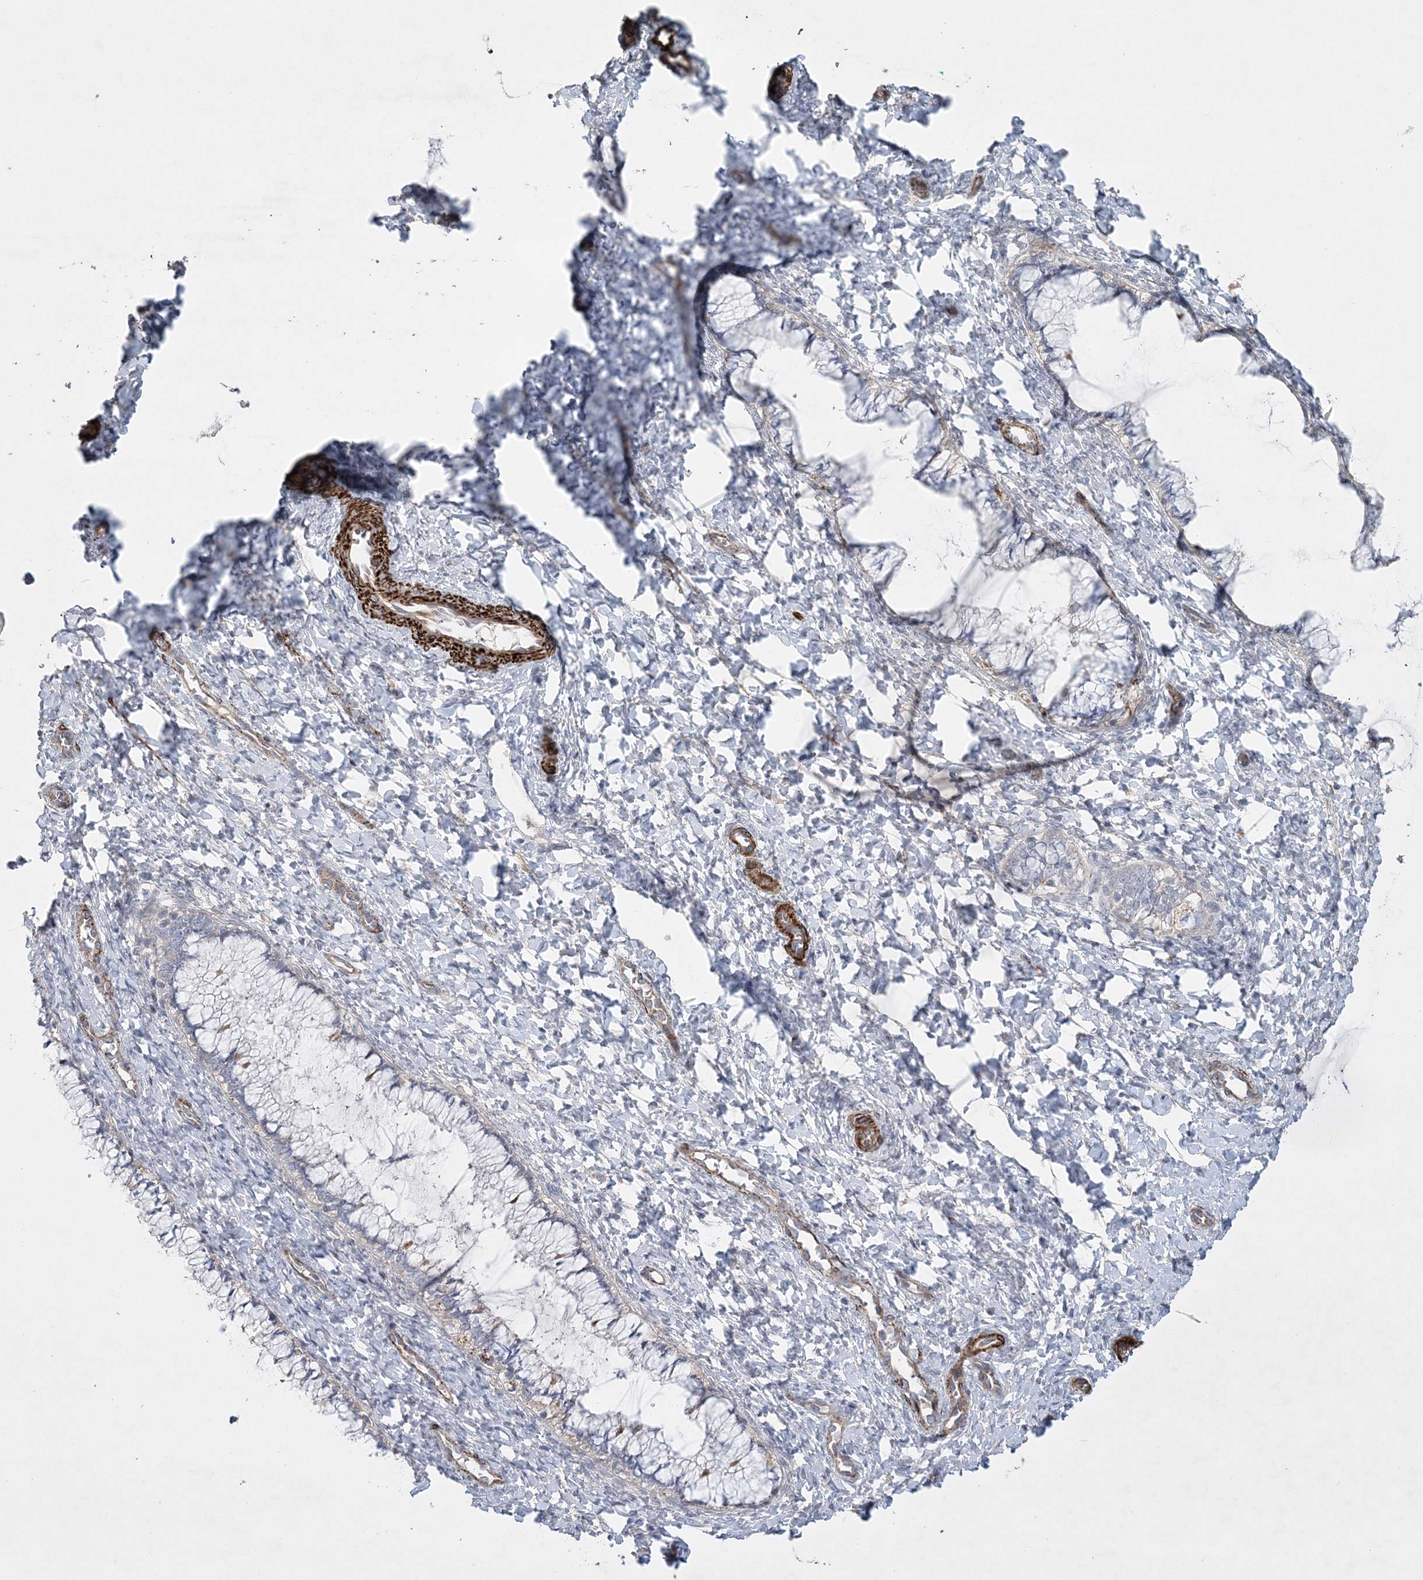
{"staining": {"intensity": "negative", "quantity": "none", "location": "none"}, "tissue": "cervix", "cell_type": "Glandular cells", "image_type": "normal", "snomed": [{"axis": "morphology", "description": "Normal tissue, NOS"}, {"axis": "morphology", "description": "Adenocarcinoma, NOS"}, {"axis": "topography", "description": "Cervix"}], "caption": "An IHC micrograph of unremarkable cervix is shown. There is no staining in glandular cells of cervix. (DAB (3,3'-diaminobenzidine) immunohistochemistry with hematoxylin counter stain).", "gene": "ARSJ", "patient": {"sex": "female", "age": 29}}